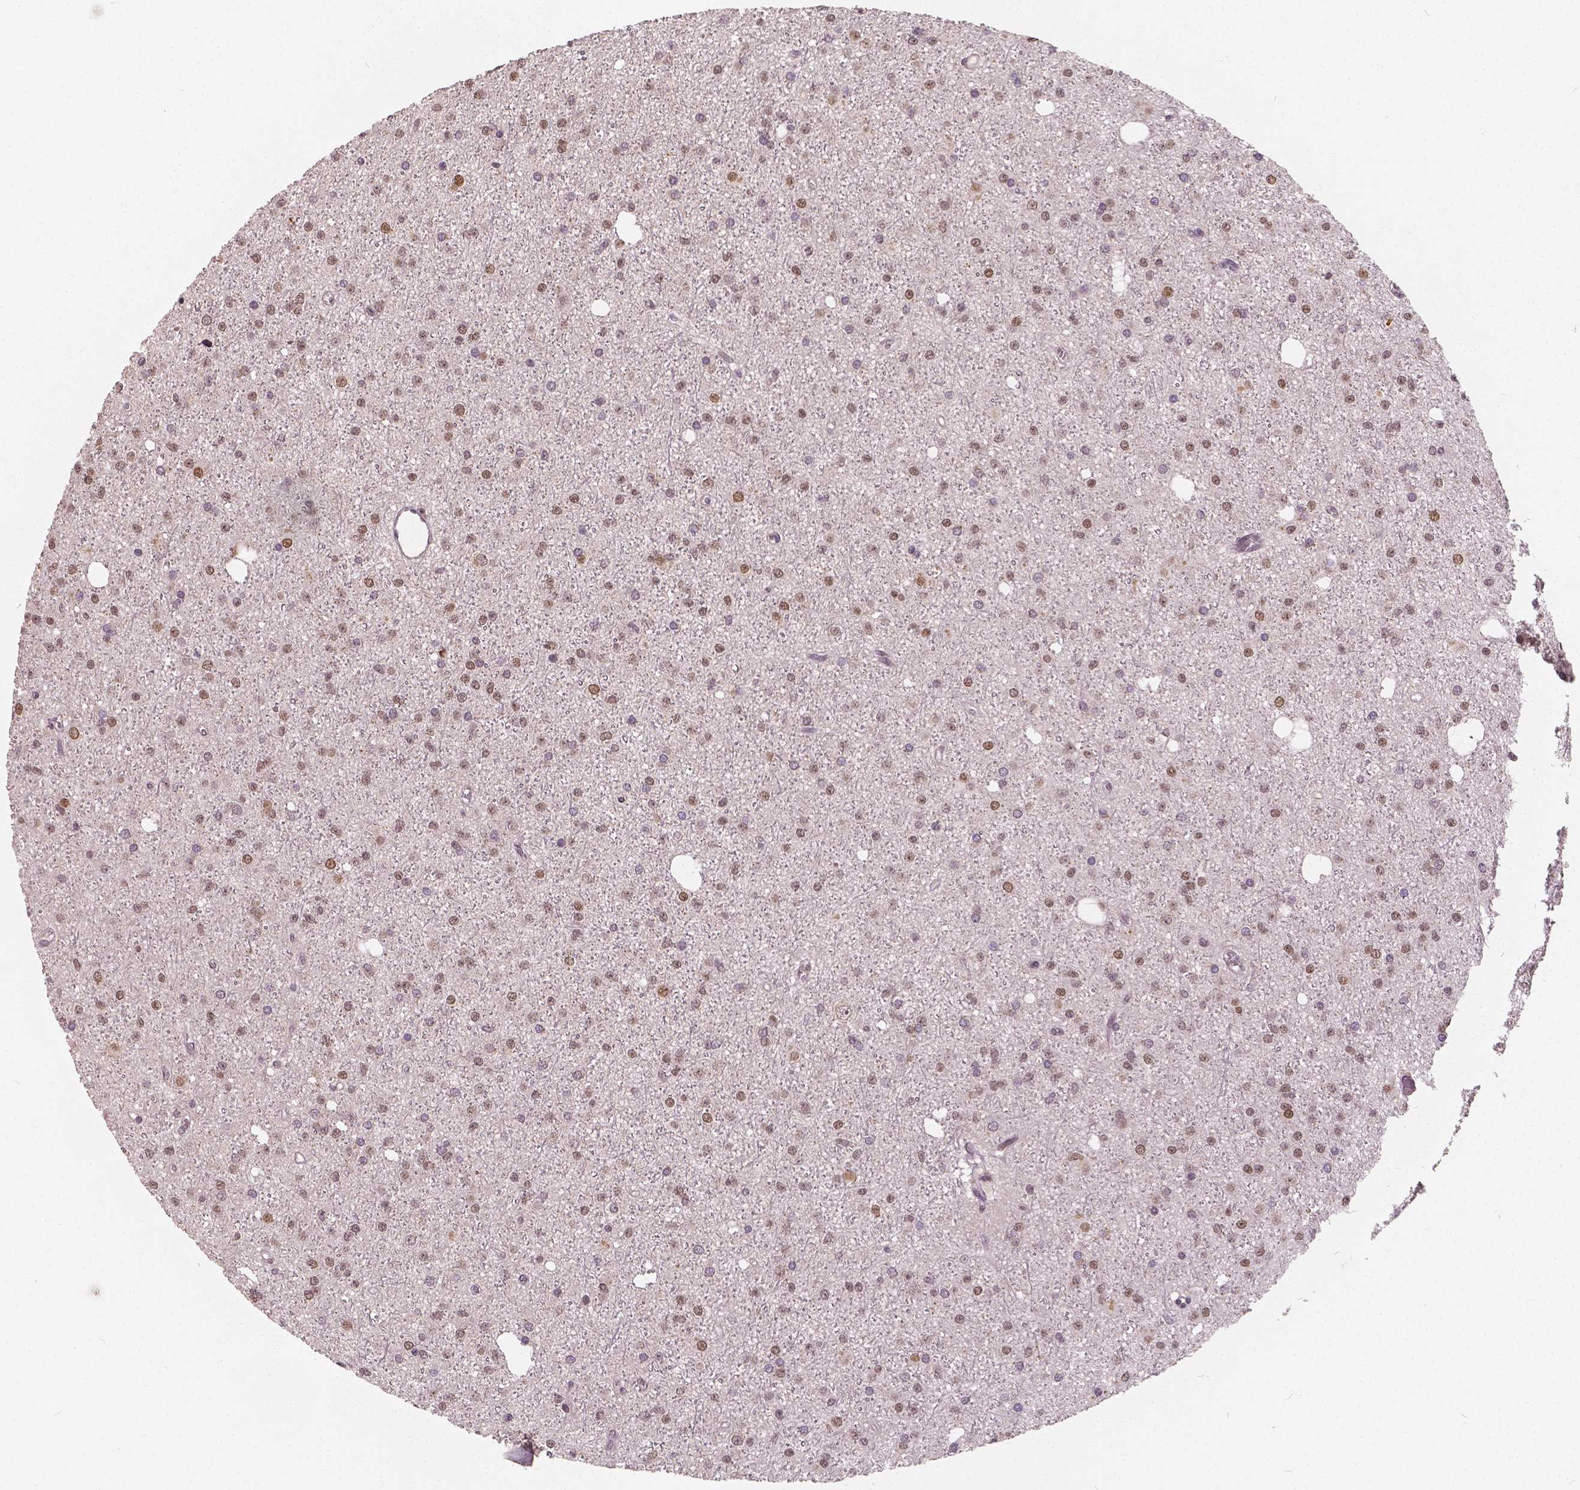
{"staining": {"intensity": "moderate", "quantity": "25%-75%", "location": "nuclear"}, "tissue": "glioma", "cell_type": "Tumor cells", "image_type": "cancer", "snomed": [{"axis": "morphology", "description": "Glioma, malignant, Low grade"}, {"axis": "topography", "description": "Brain"}], "caption": "Brown immunohistochemical staining in human glioma reveals moderate nuclear staining in approximately 25%-75% of tumor cells.", "gene": "HMBOX1", "patient": {"sex": "male", "age": 27}}